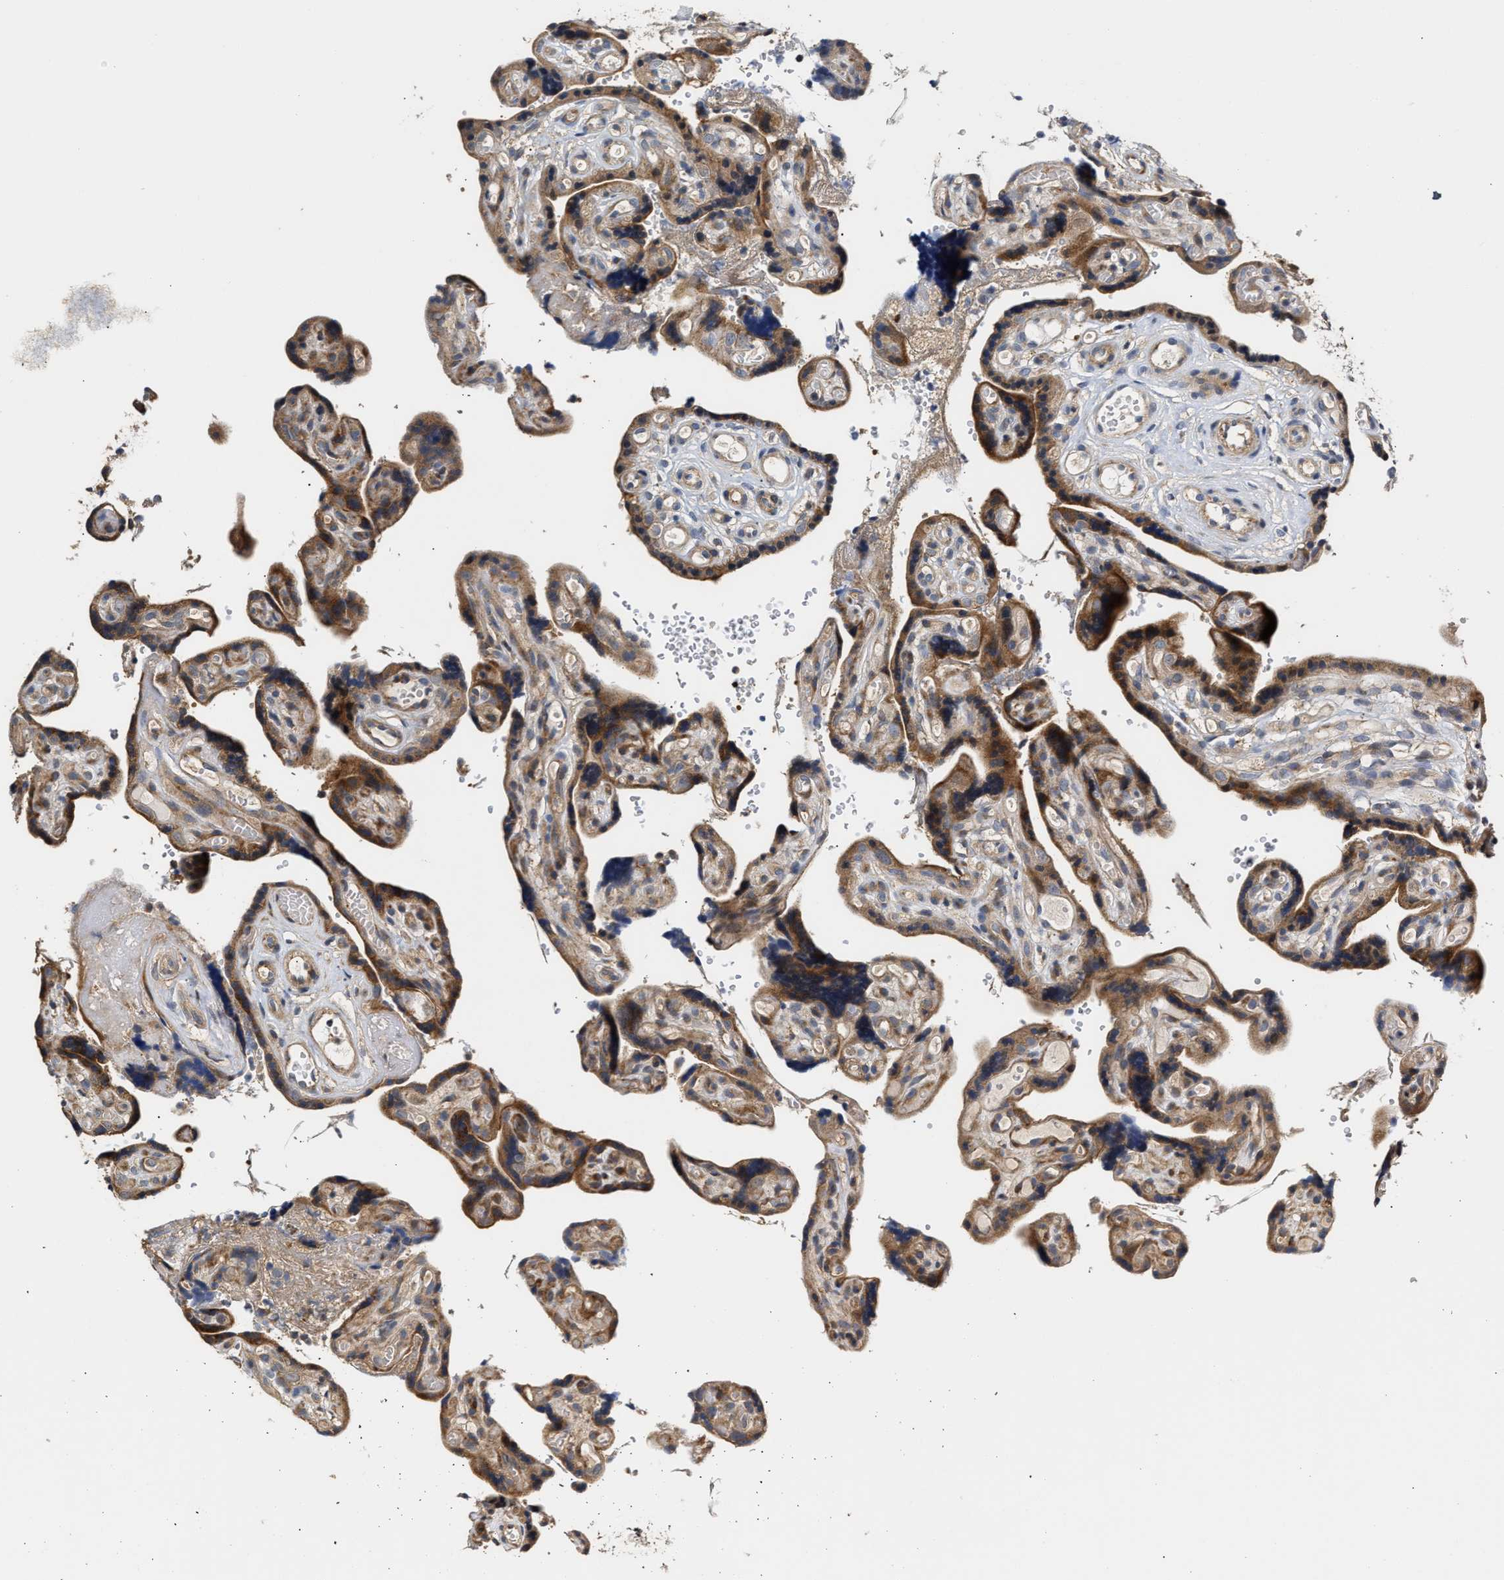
{"staining": {"intensity": "moderate", "quantity": ">75%", "location": "cytoplasmic/membranous"}, "tissue": "placenta", "cell_type": "Decidual cells", "image_type": "normal", "snomed": [{"axis": "morphology", "description": "Normal tissue, NOS"}, {"axis": "topography", "description": "Placenta"}], "caption": "A high-resolution histopathology image shows immunohistochemistry staining of unremarkable placenta, which exhibits moderate cytoplasmic/membranous positivity in approximately >75% of decidual cells.", "gene": "CLIP2", "patient": {"sex": "female", "age": 30}}